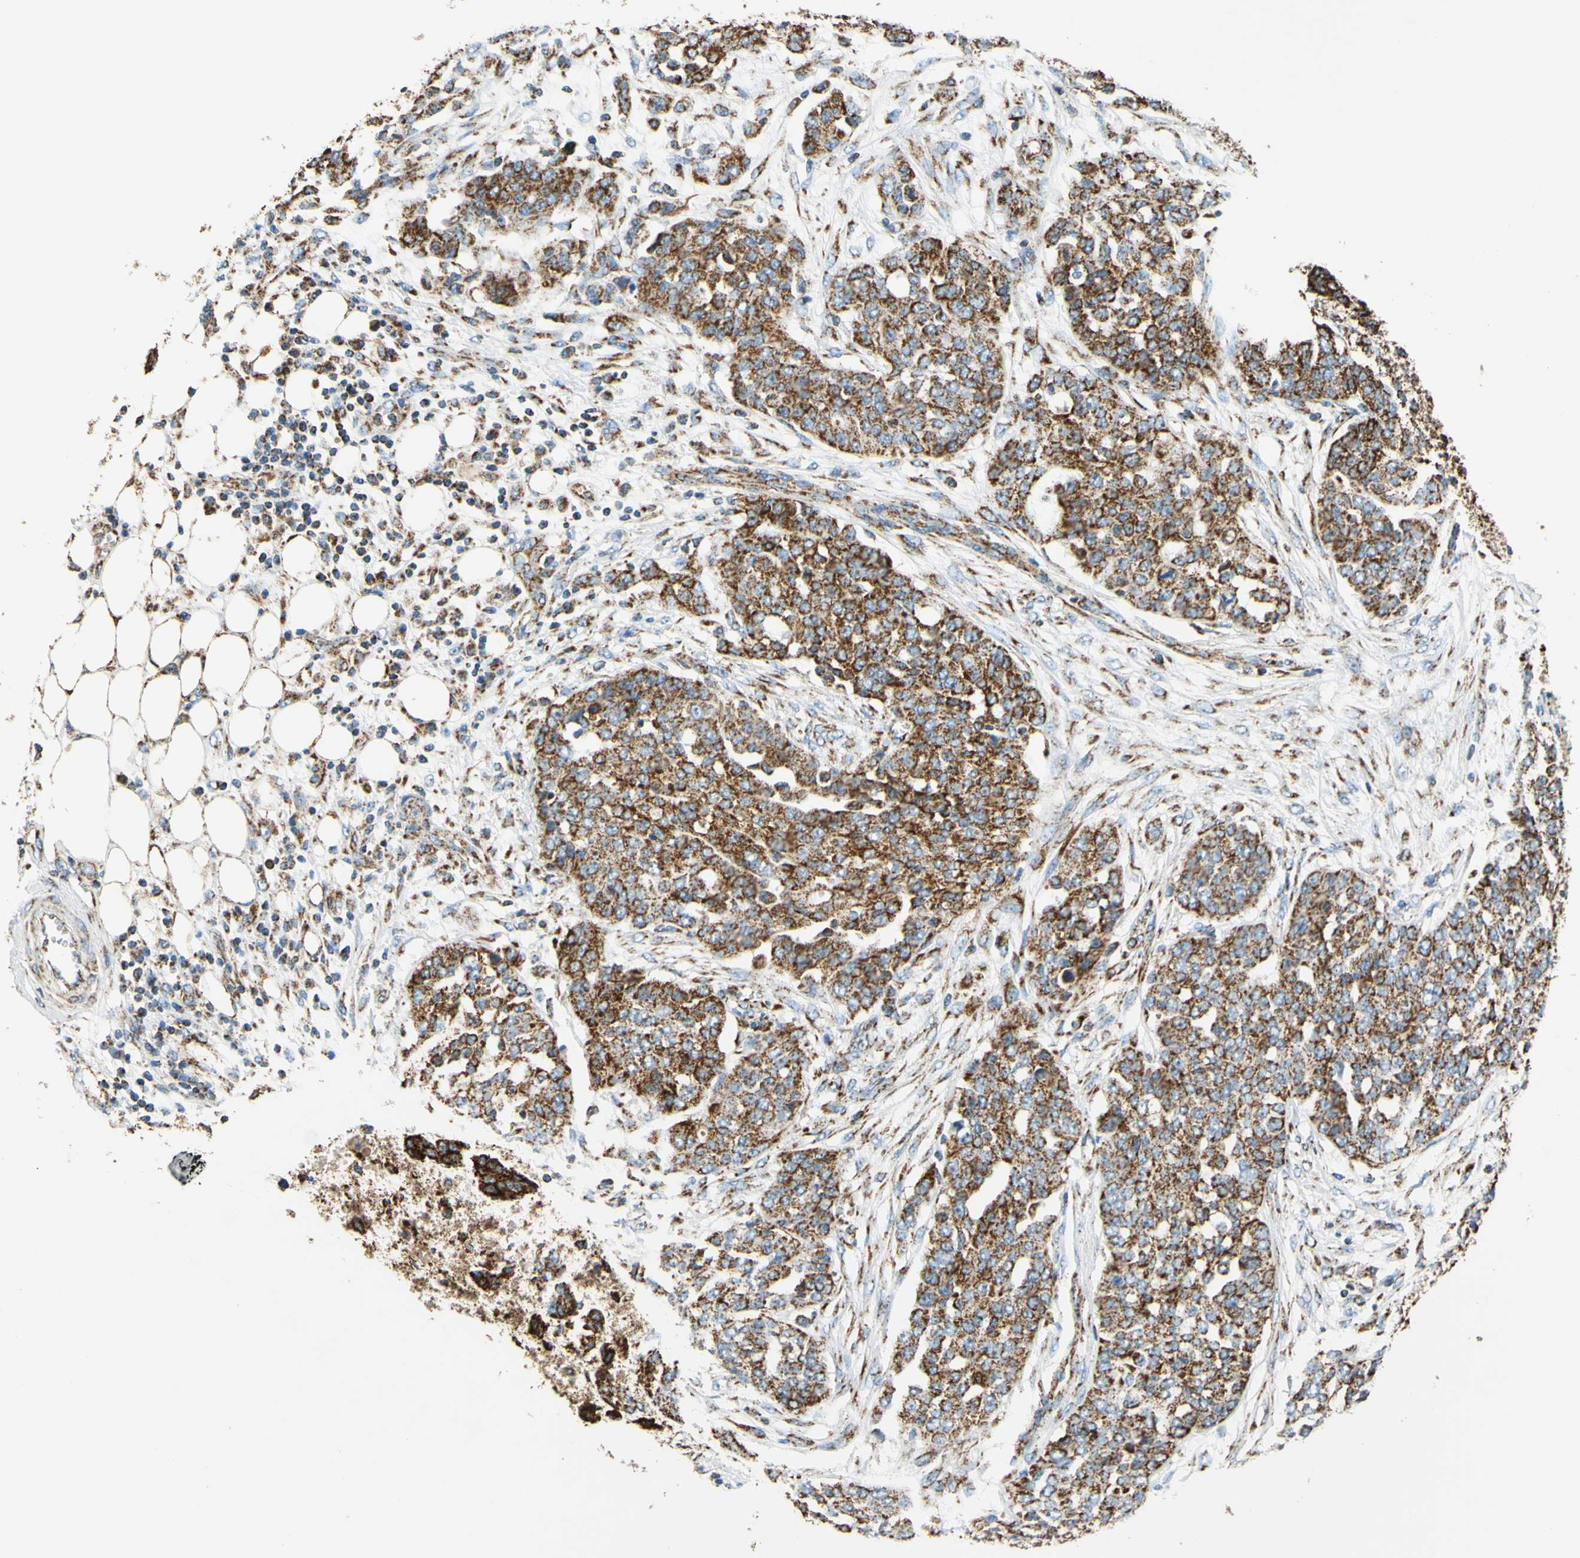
{"staining": {"intensity": "strong", "quantity": ">75%", "location": "cytoplasmic/membranous"}, "tissue": "ovarian cancer", "cell_type": "Tumor cells", "image_type": "cancer", "snomed": [{"axis": "morphology", "description": "Cystadenocarcinoma, serous, NOS"}, {"axis": "topography", "description": "Soft tissue"}, {"axis": "topography", "description": "Ovary"}], "caption": "Immunohistochemistry of human ovarian cancer exhibits high levels of strong cytoplasmic/membranous expression in about >75% of tumor cells. The protein is shown in brown color, while the nuclei are stained blue.", "gene": "MAVS", "patient": {"sex": "female", "age": 57}}